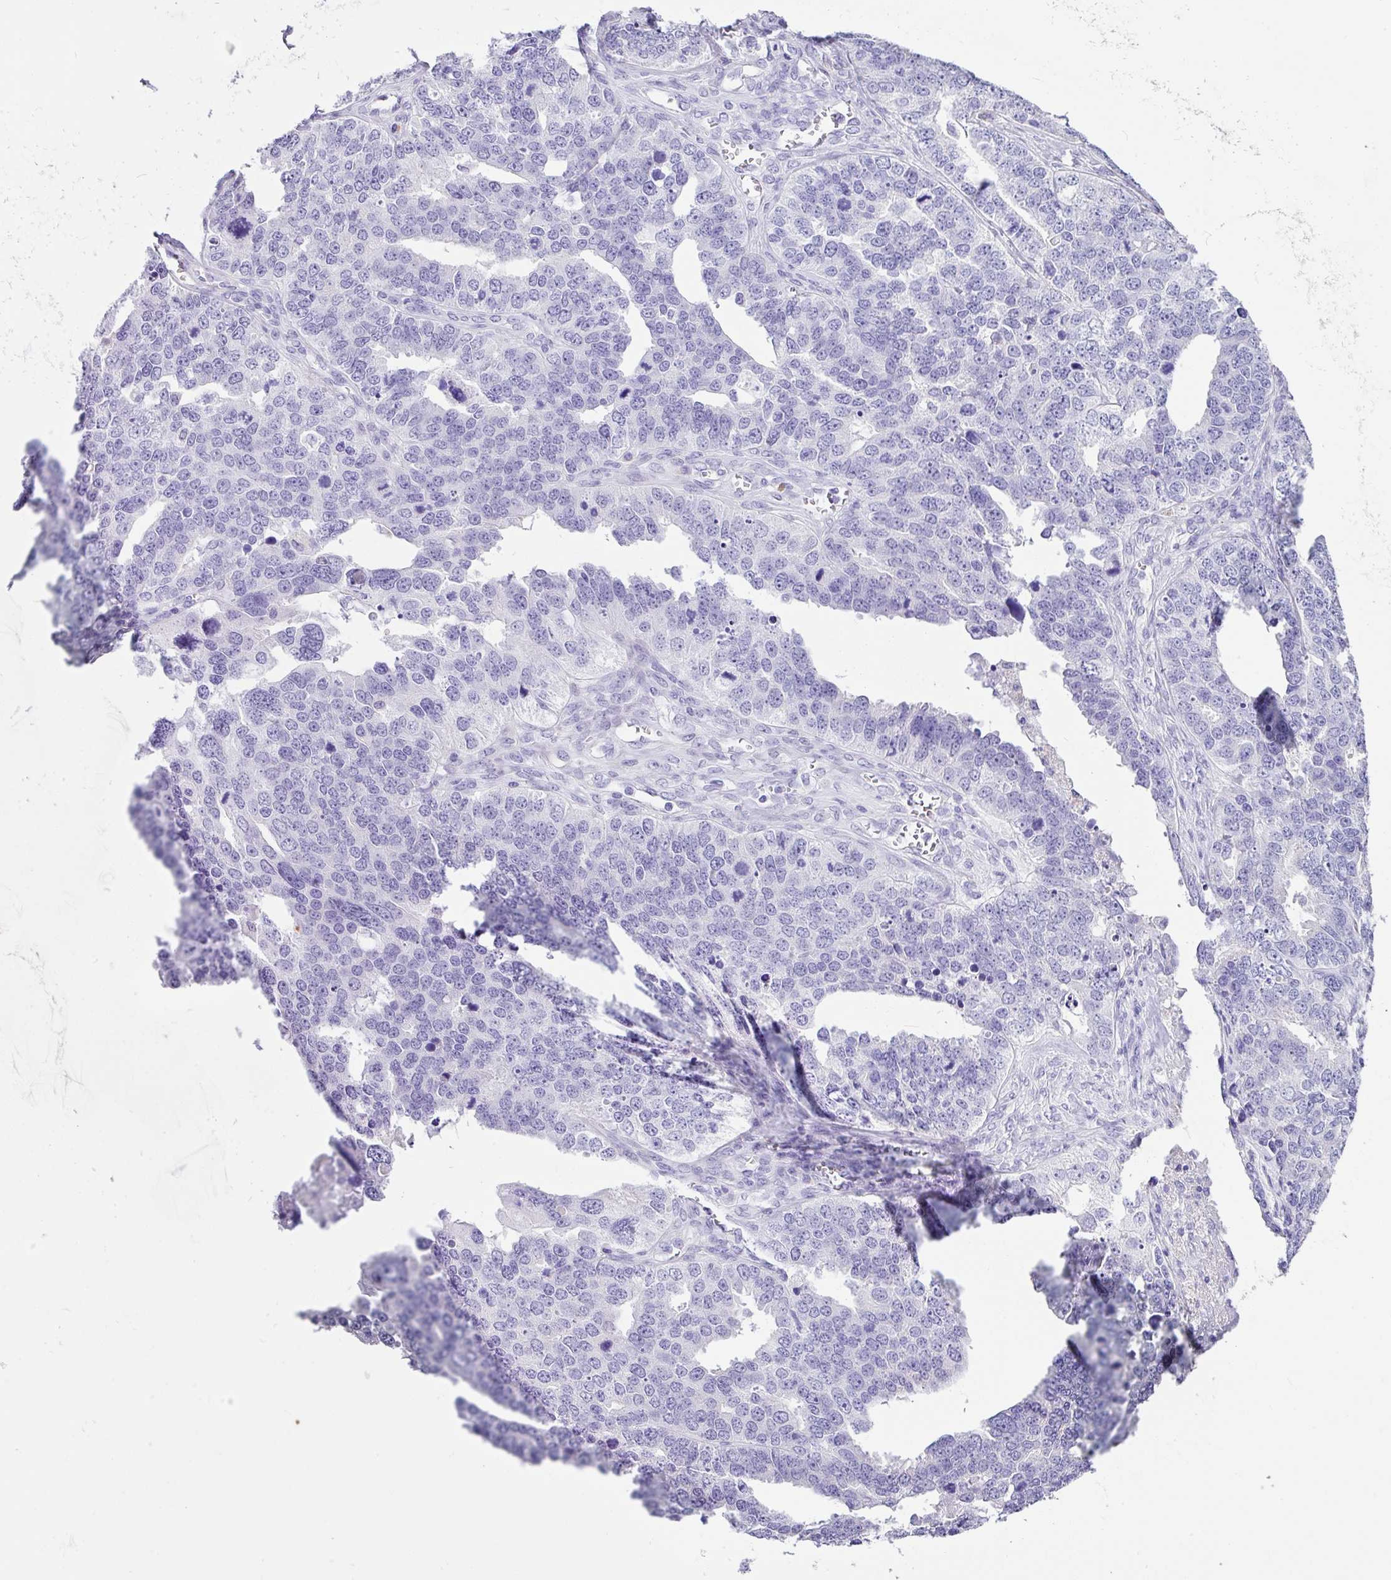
{"staining": {"intensity": "negative", "quantity": "none", "location": "none"}, "tissue": "ovarian cancer", "cell_type": "Tumor cells", "image_type": "cancer", "snomed": [{"axis": "morphology", "description": "Cystadenocarcinoma, serous, NOS"}, {"axis": "topography", "description": "Ovary"}], "caption": "A micrograph of ovarian serous cystadenocarcinoma stained for a protein reveals no brown staining in tumor cells.", "gene": "ZG16", "patient": {"sex": "female", "age": 76}}